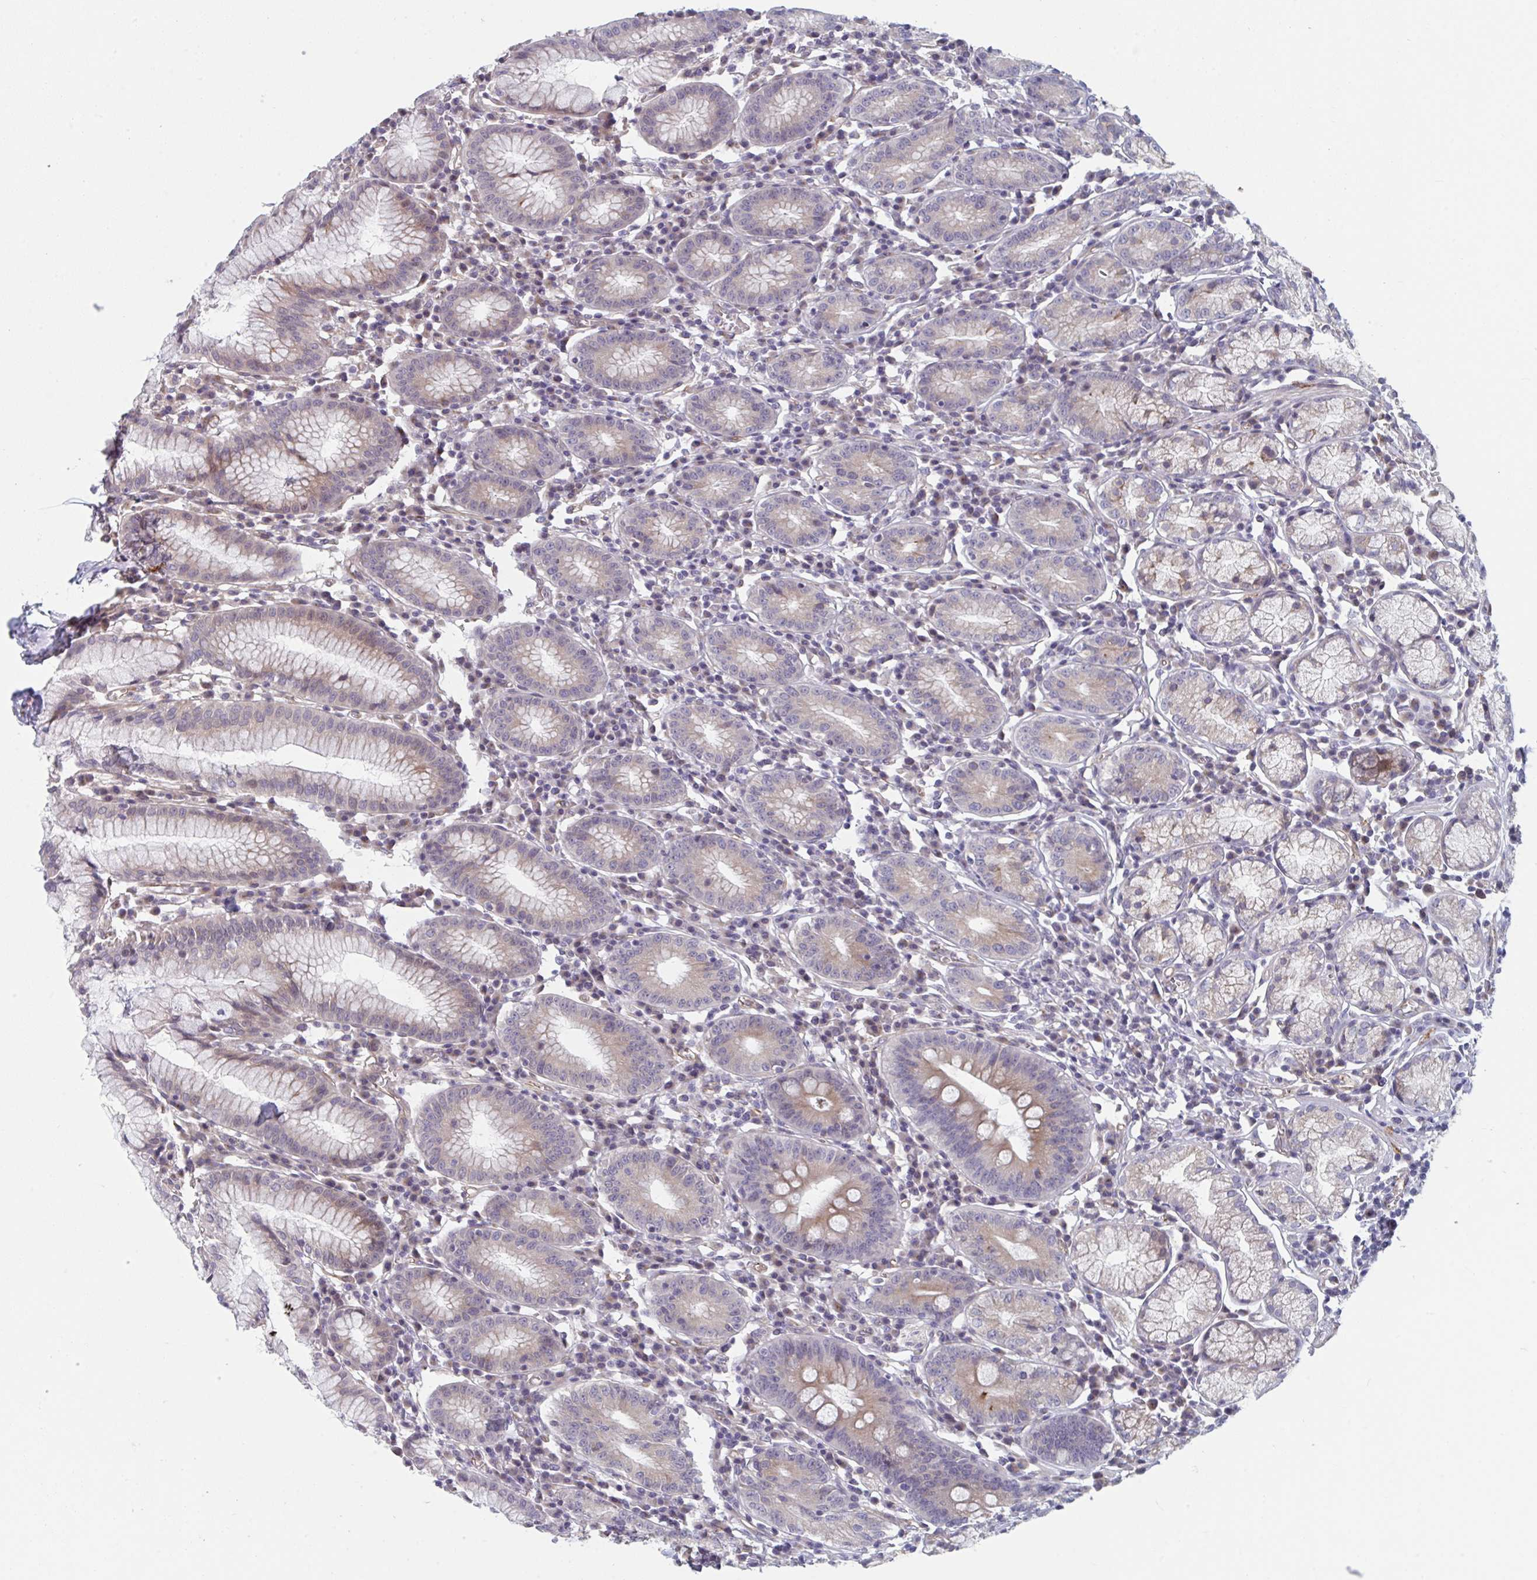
{"staining": {"intensity": "moderate", "quantity": "<25%", "location": "cytoplasmic/membranous"}, "tissue": "stomach", "cell_type": "Glandular cells", "image_type": "normal", "snomed": [{"axis": "morphology", "description": "Normal tissue, NOS"}, {"axis": "topography", "description": "Stomach"}], "caption": "The immunohistochemical stain labels moderate cytoplasmic/membranous expression in glandular cells of normal stomach. (Brightfield microscopy of DAB IHC at high magnification).", "gene": "TNFSF10", "patient": {"sex": "male", "age": 55}}